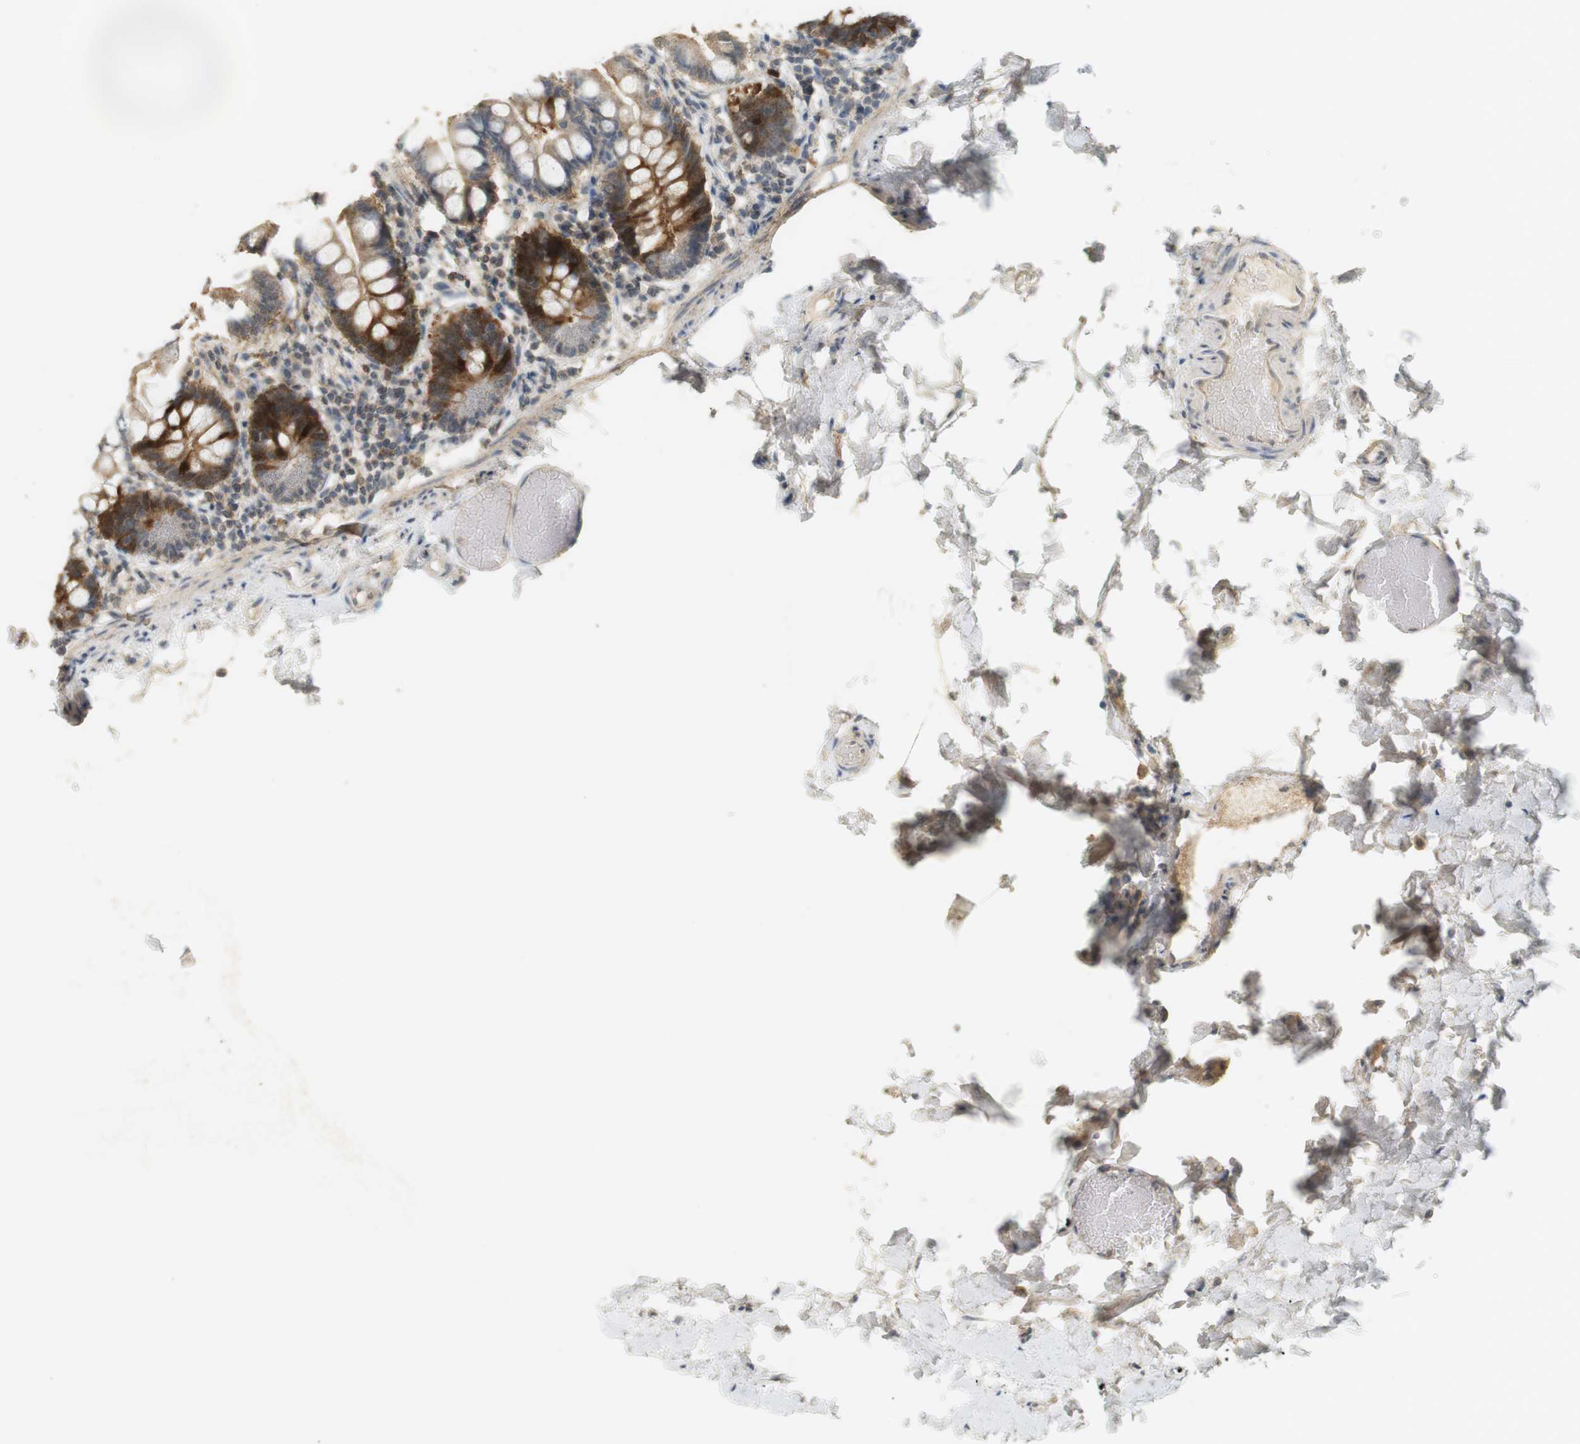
{"staining": {"intensity": "strong", "quantity": "<25%", "location": "cytoplasmic/membranous"}, "tissue": "small intestine", "cell_type": "Glandular cells", "image_type": "normal", "snomed": [{"axis": "morphology", "description": "Normal tissue, NOS"}, {"axis": "topography", "description": "Small intestine"}], "caption": "Protein analysis of unremarkable small intestine displays strong cytoplasmic/membranous staining in about <25% of glandular cells.", "gene": "TTK", "patient": {"sex": "male", "age": 41}}